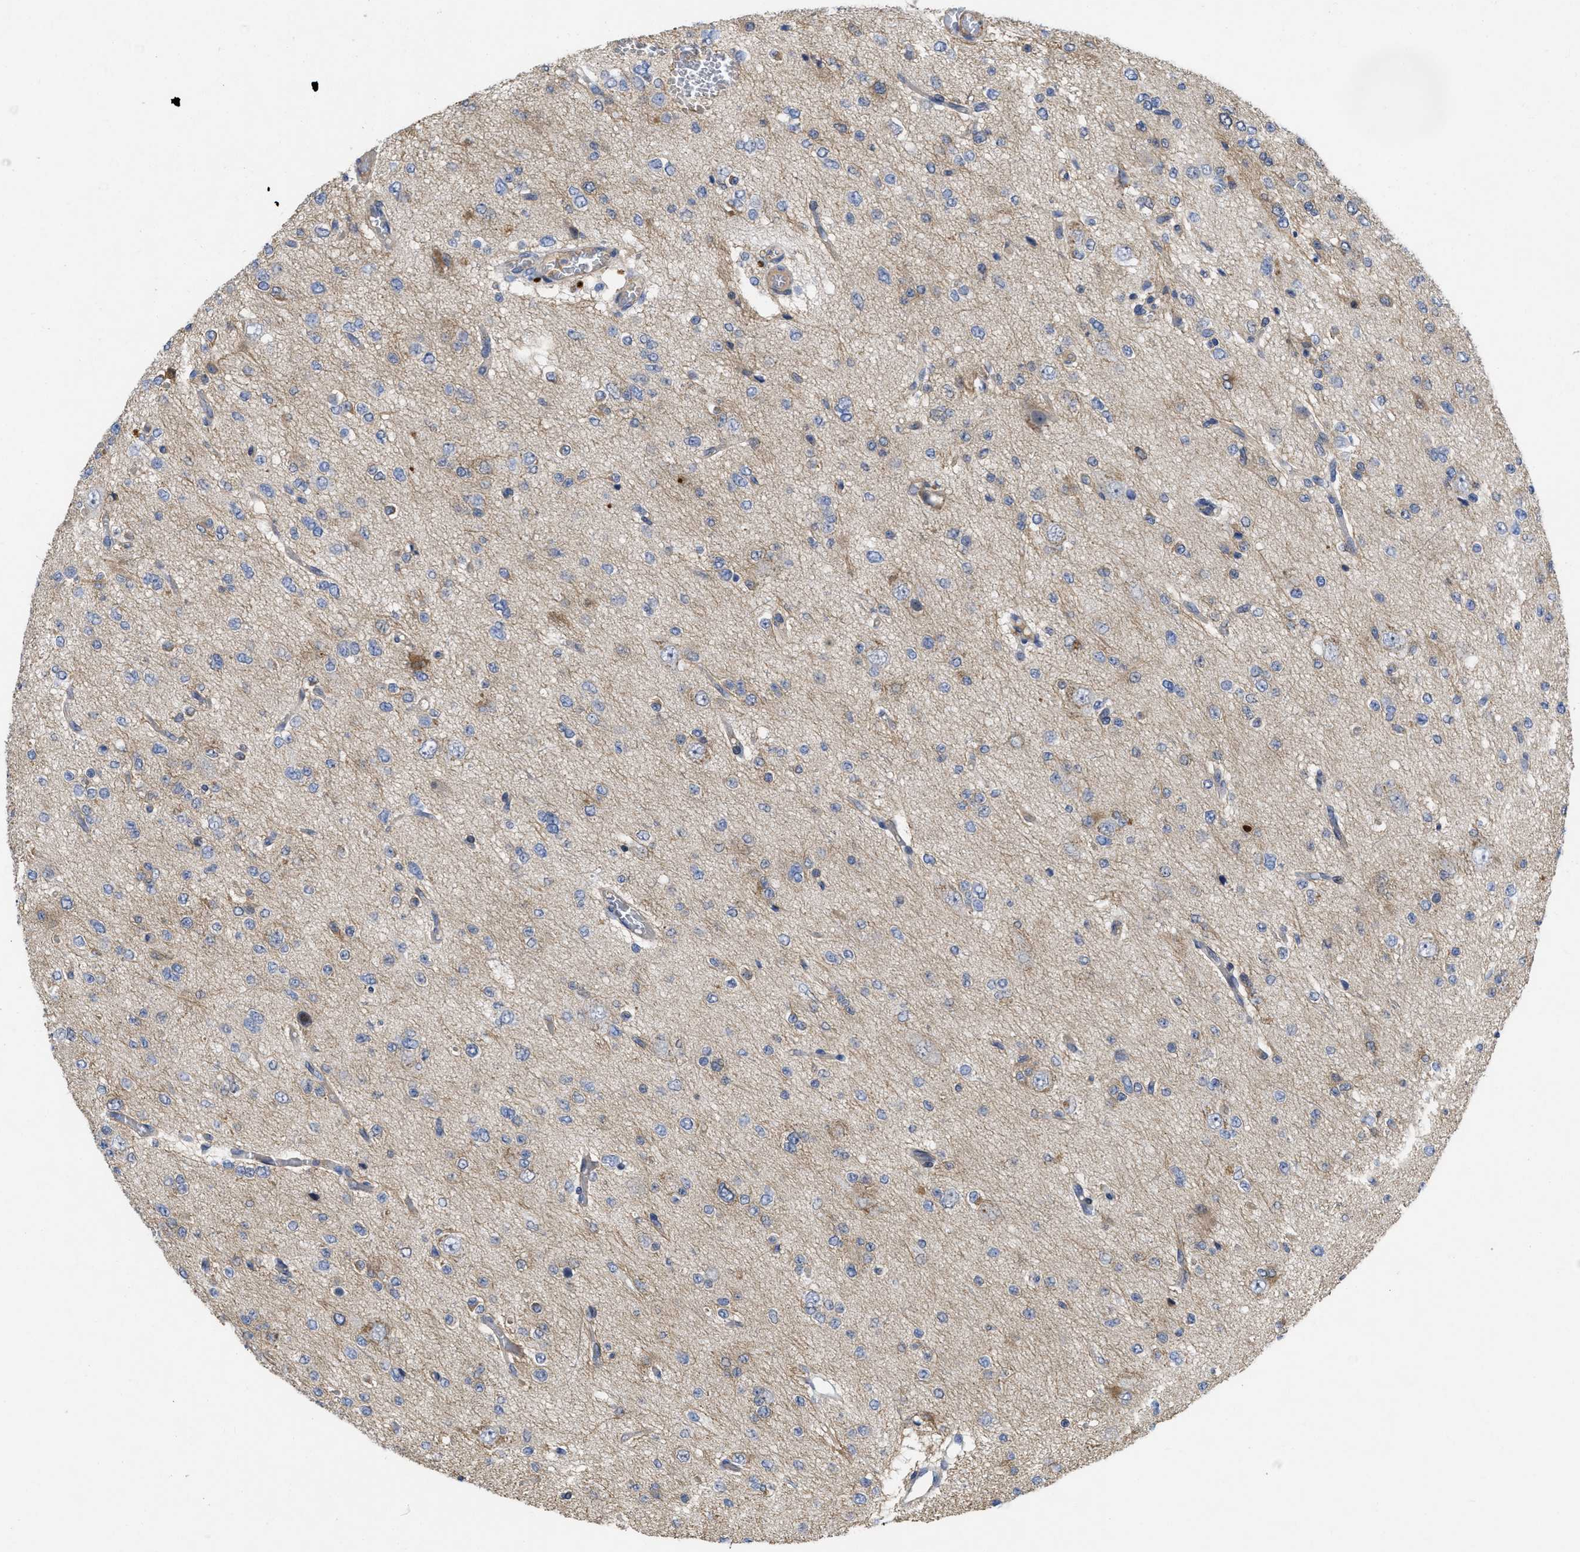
{"staining": {"intensity": "weak", "quantity": "<25%", "location": "cytoplasmic/membranous"}, "tissue": "glioma", "cell_type": "Tumor cells", "image_type": "cancer", "snomed": [{"axis": "morphology", "description": "Glioma, malignant, Low grade"}, {"axis": "topography", "description": "Brain"}], "caption": "An image of human glioma is negative for staining in tumor cells.", "gene": "ARHGEF26", "patient": {"sex": "male", "age": 38}}